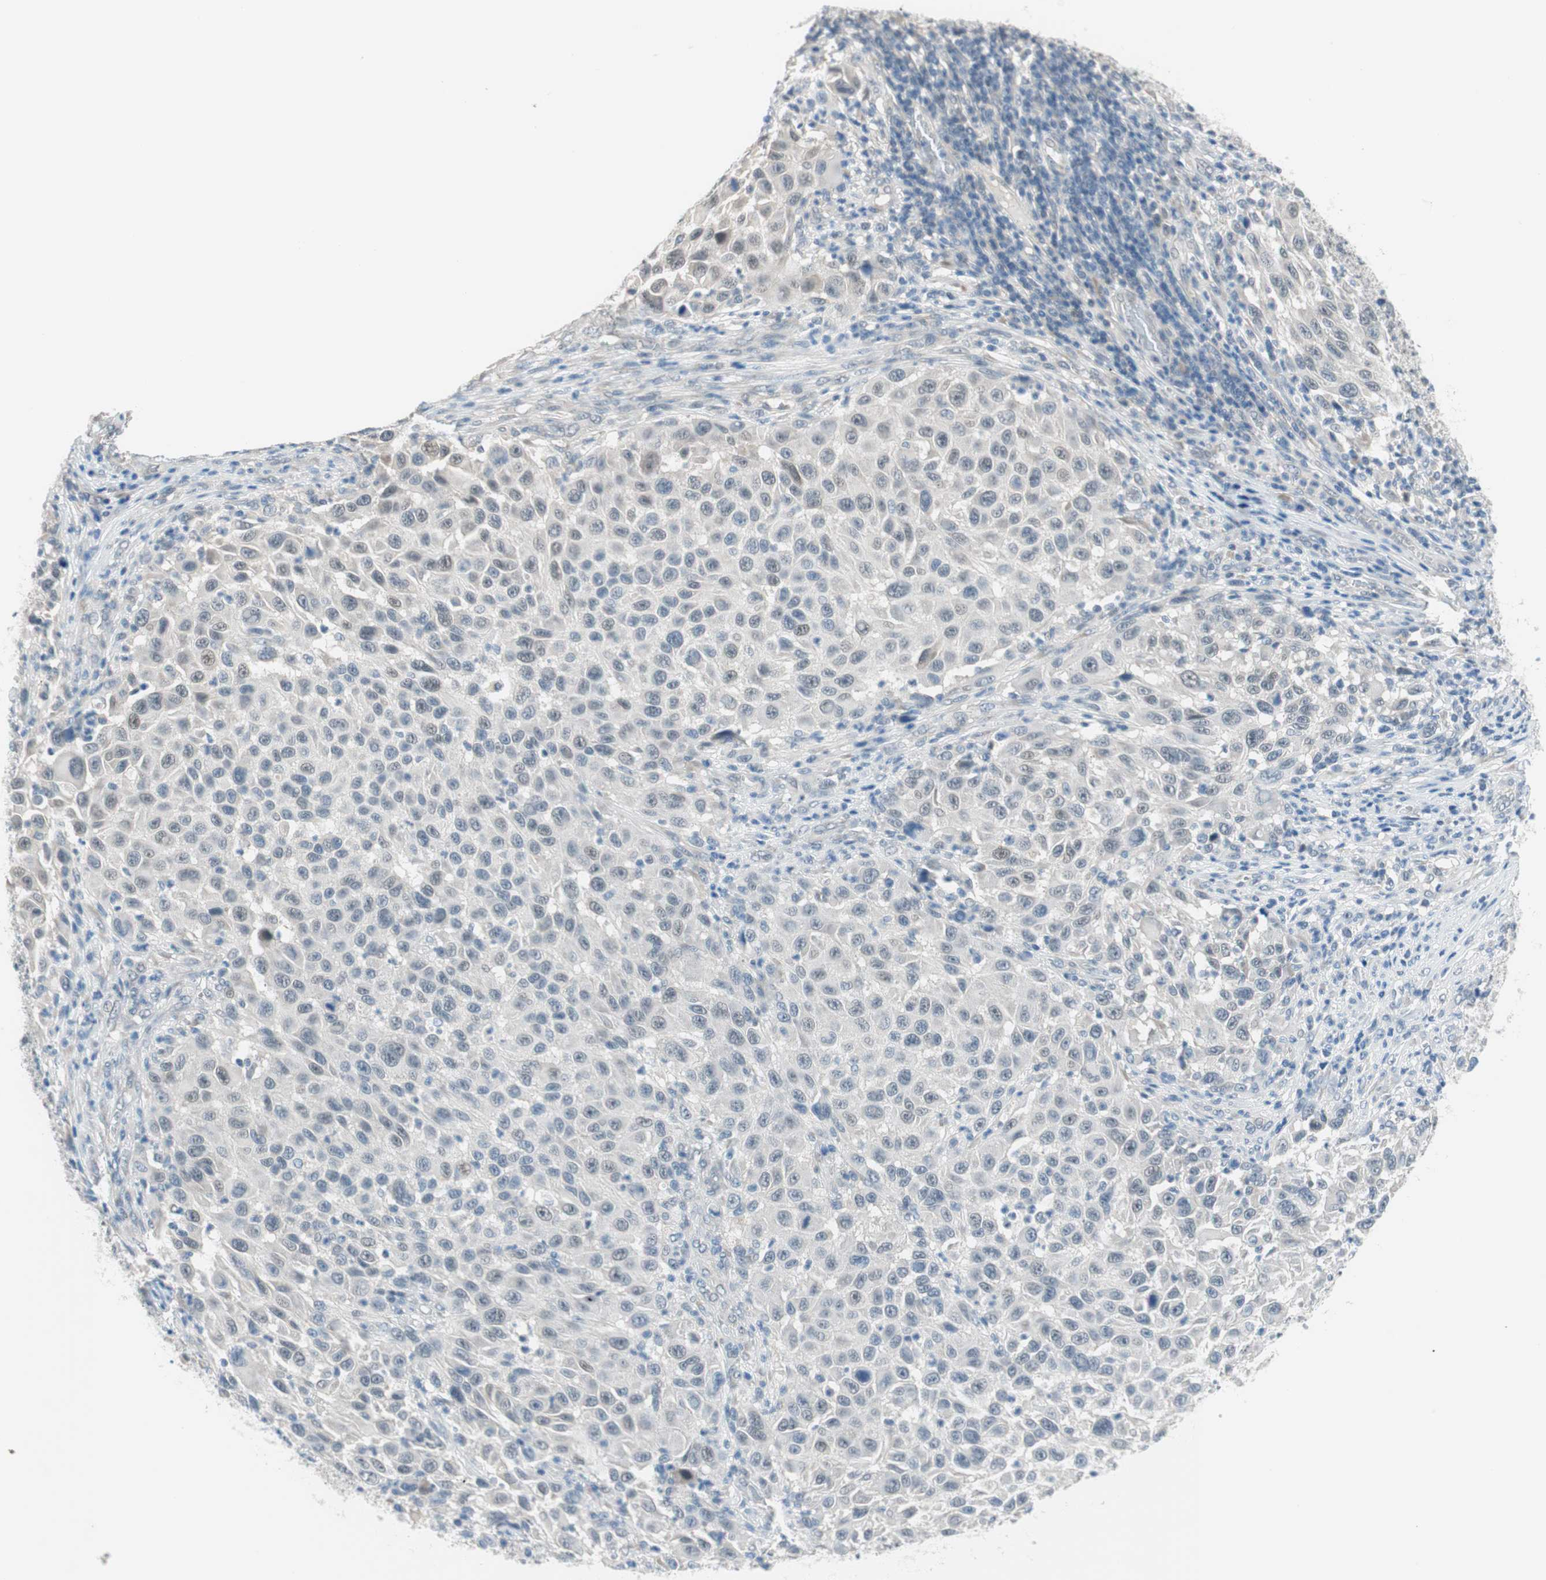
{"staining": {"intensity": "weak", "quantity": "<25%", "location": "nuclear"}, "tissue": "melanoma", "cell_type": "Tumor cells", "image_type": "cancer", "snomed": [{"axis": "morphology", "description": "Malignant melanoma, Metastatic site"}, {"axis": "topography", "description": "Lymph node"}], "caption": "Tumor cells show no significant positivity in malignant melanoma (metastatic site).", "gene": "GRHL1", "patient": {"sex": "male", "age": 61}}